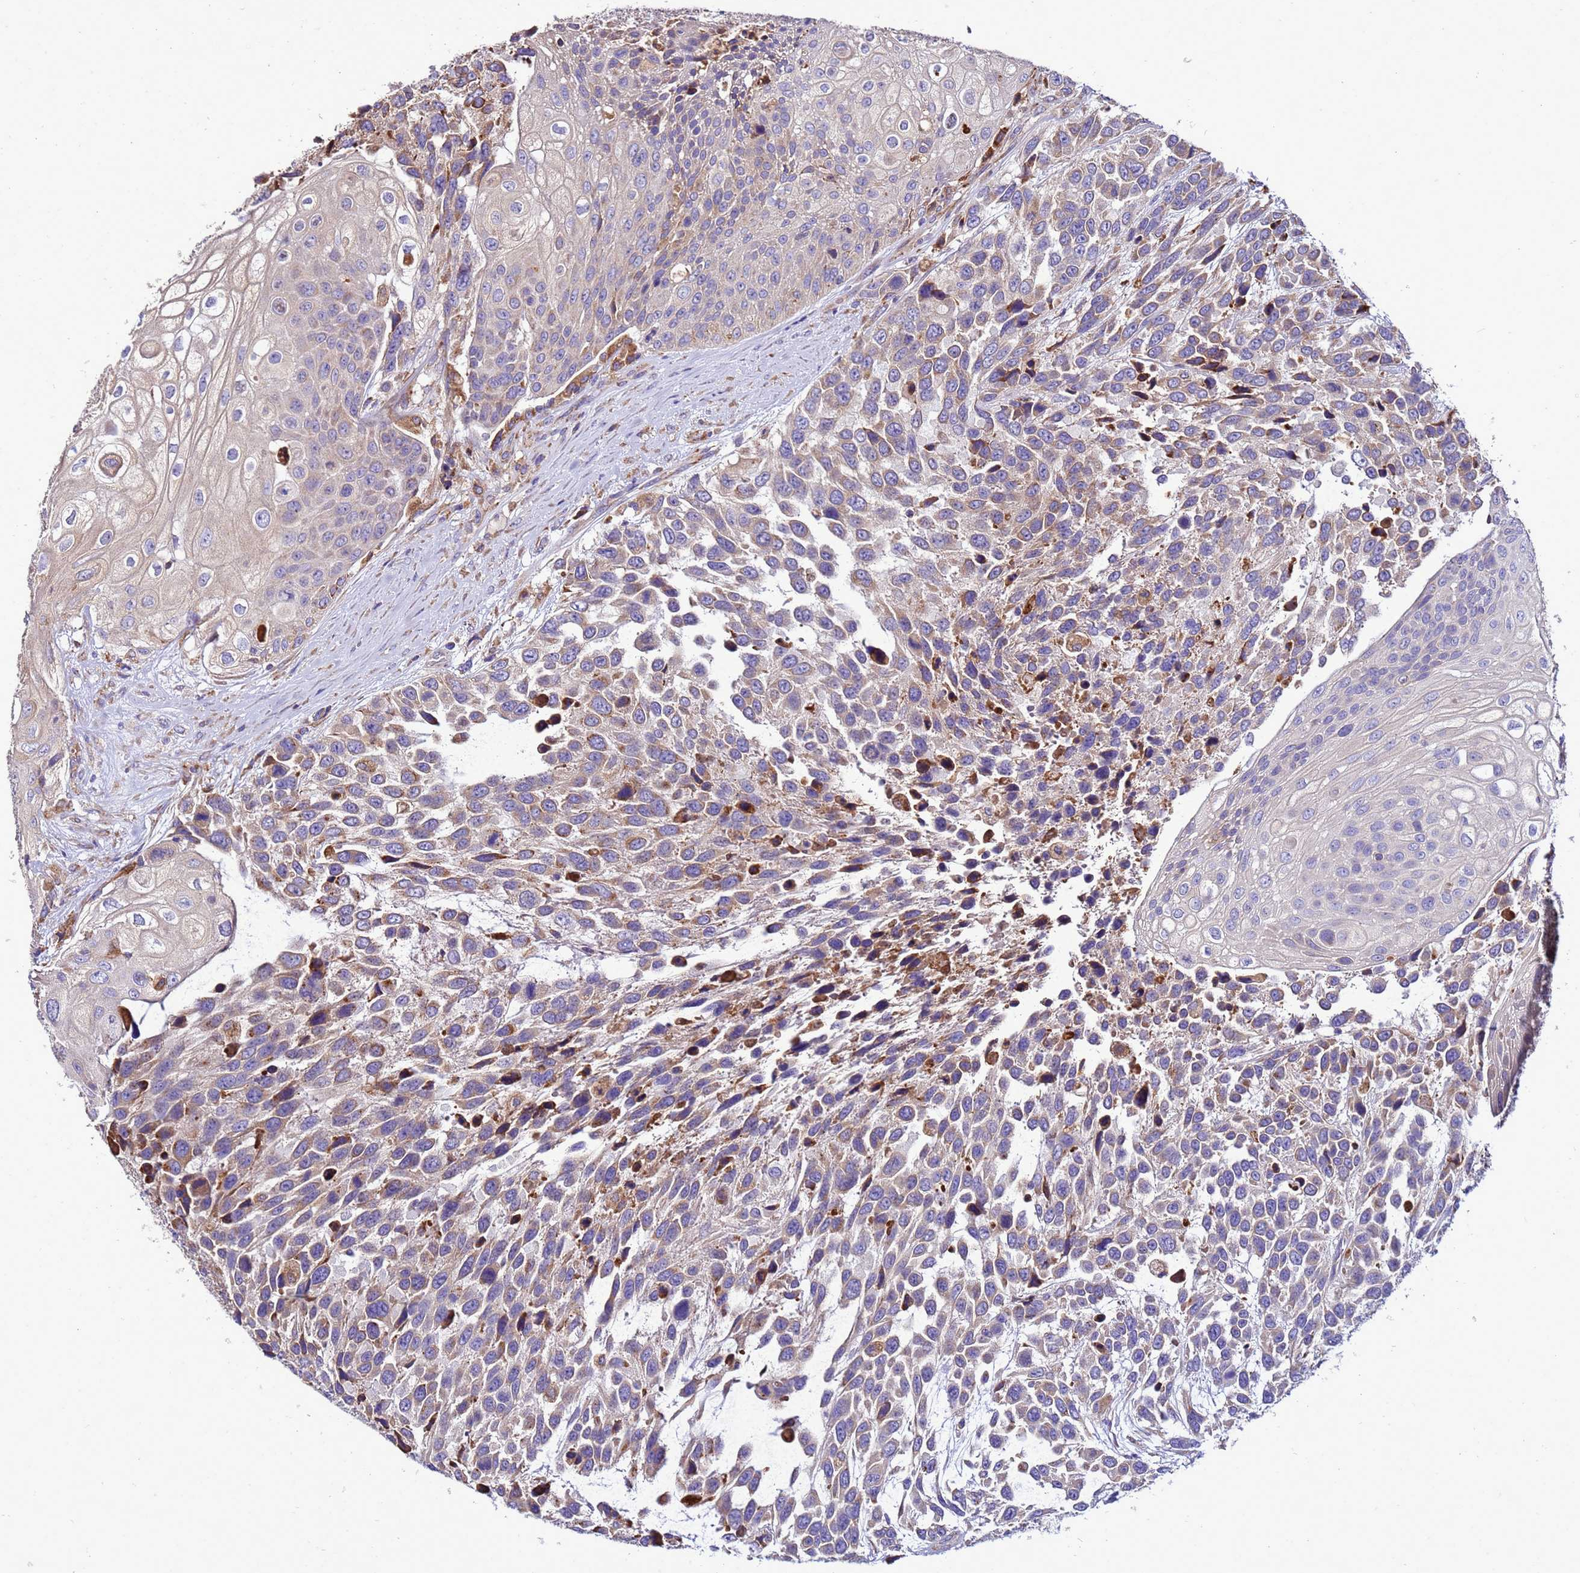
{"staining": {"intensity": "moderate", "quantity": "25%-75%", "location": "cytoplasmic/membranous"}, "tissue": "urothelial cancer", "cell_type": "Tumor cells", "image_type": "cancer", "snomed": [{"axis": "morphology", "description": "Urothelial carcinoma, High grade"}, {"axis": "topography", "description": "Urinary bladder"}], "caption": "Immunohistochemistry histopathology image of urothelial cancer stained for a protein (brown), which reveals medium levels of moderate cytoplasmic/membranous positivity in approximately 25%-75% of tumor cells.", "gene": "ANTKMT", "patient": {"sex": "female", "age": 70}}